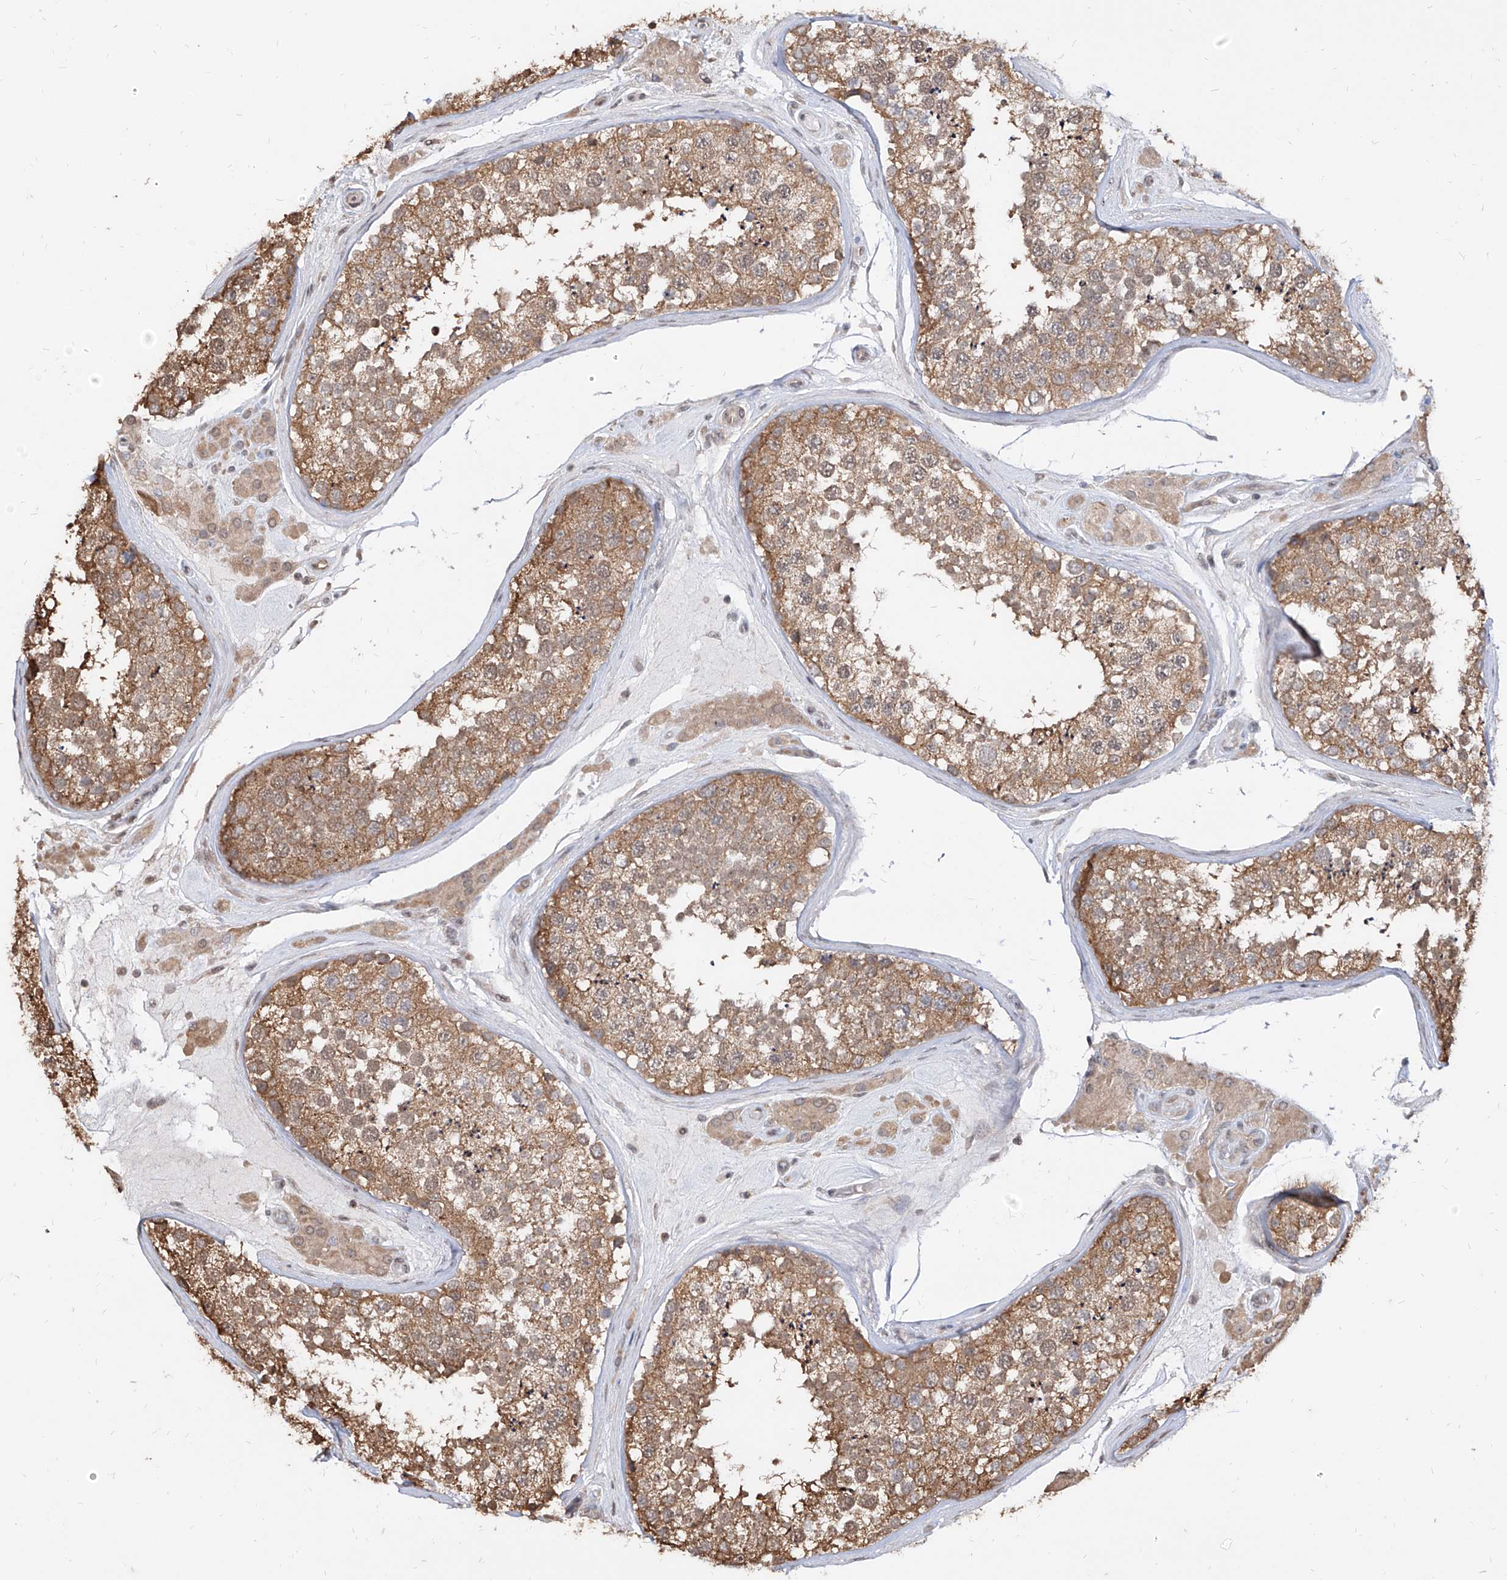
{"staining": {"intensity": "moderate", "quantity": ">75%", "location": "cytoplasmic/membranous"}, "tissue": "testis", "cell_type": "Cells in seminiferous ducts", "image_type": "normal", "snomed": [{"axis": "morphology", "description": "Normal tissue, NOS"}, {"axis": "topography", "description": "Testis"}], "caption": "Testis stained with DAB immunohistochemistry shows medium levels of moderate cytoplasmic/membranous staining in approximately >75% of cells in seminiferous ducts. The staining was performed using DAB, with brown indicating positive protein expression. Nuclei are stained blue with hematoxylin.", "gene": "C8orf82", "patient": {"sex": "male", "age": 46}}